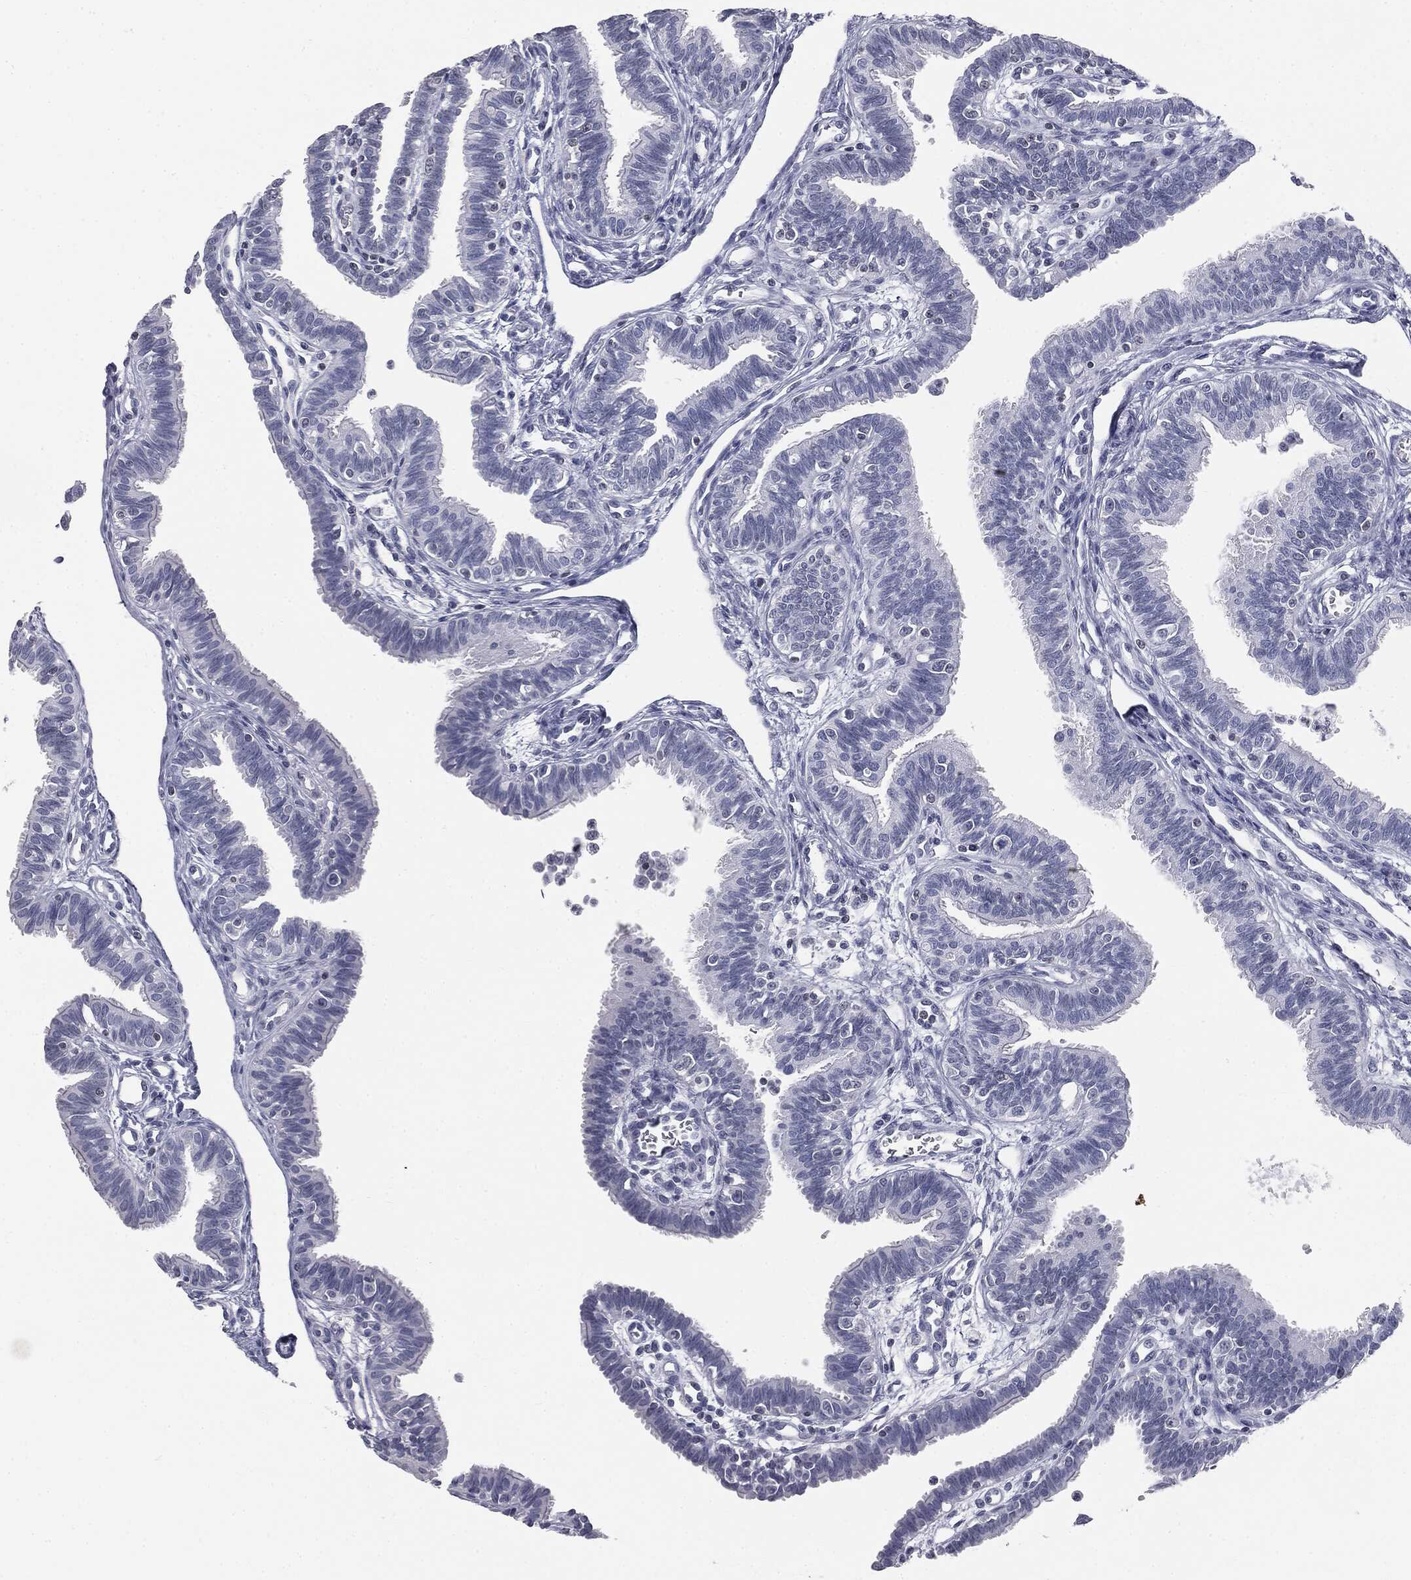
{"staining": {"intensity": "negative", "quantity": "none", "location": "none"}, "tissue": "fallopian tube", "cell_type": "Glandular cells", "image_type": "normal", "snomed": [{"axis": "morphology", "description": "Normal tissue, NOS"}, {"axis": "topography", "description": "Fallopian tube"}], "caption": "DAB immunohistochemical staining of benign fallopian tube exhibits no significant expression in glandular cells. (Stains: DAB (3,3'-diaminobenzidine) immunohistochemistry with hematoxylin counter stain, Microscopy: brightfield microscopy at high magnification).", "gene": "ALDOB", "patient": {"sex": "female", "age": 36}}